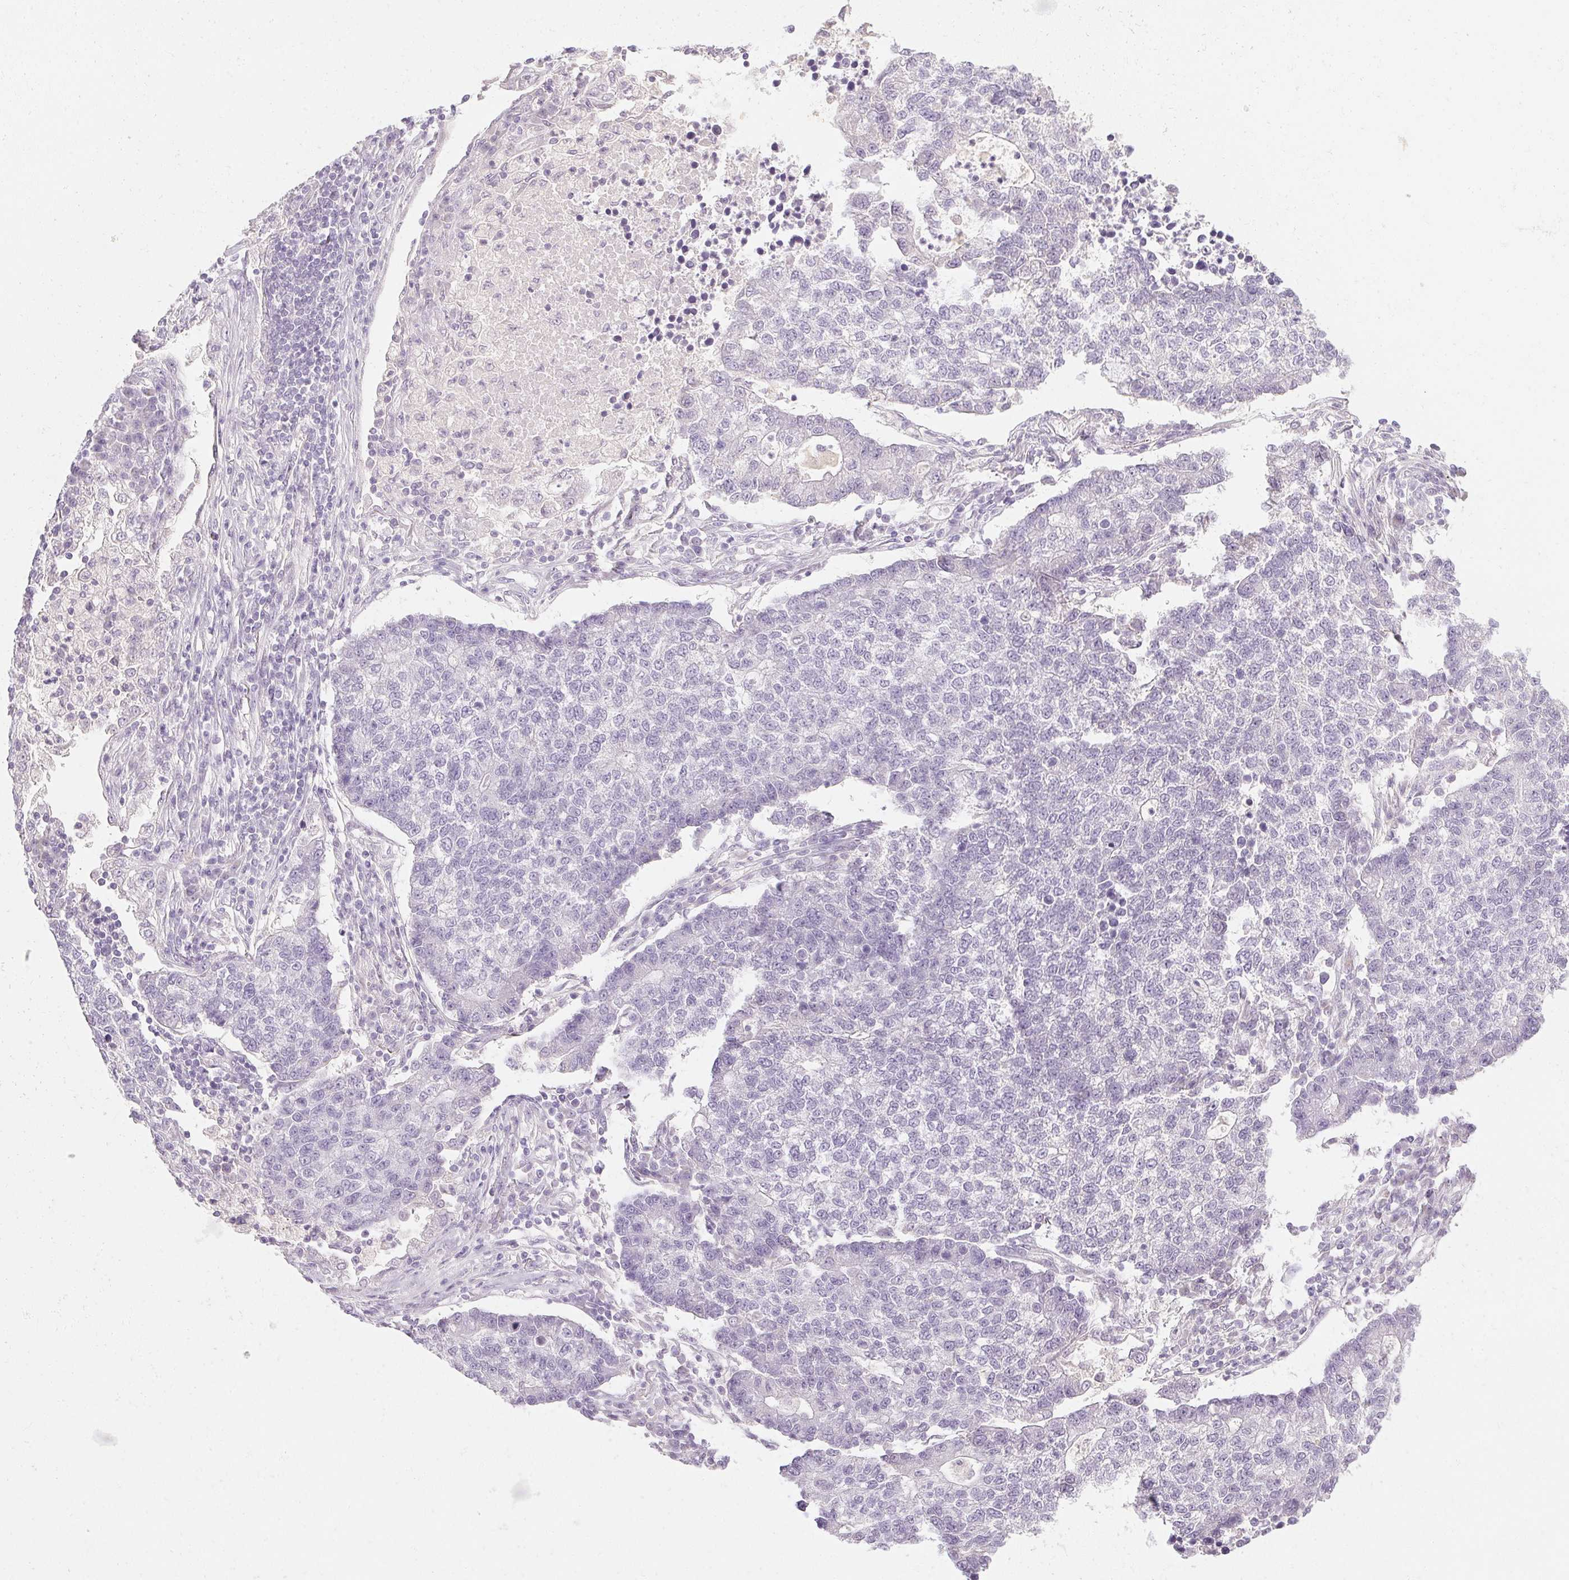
{"staining": {"intensity": "negative", "quantity": "none", "location": "none"}, "tissue": "lung cancer", "cell_type": "Tumor cells", "image_type": "cancer", "snomed": [{"axis": "morphology", "description": "Adenocarcinoma, NOS"}, {"axis": "topography", "description": "Lung"}], "caption": "Protein analysis of lung cancer (adenocarcinoma) shows no significant positivity in tumor cells.", "gene": "TMEM72", "patient": {"sex": "male", "age": 57}}